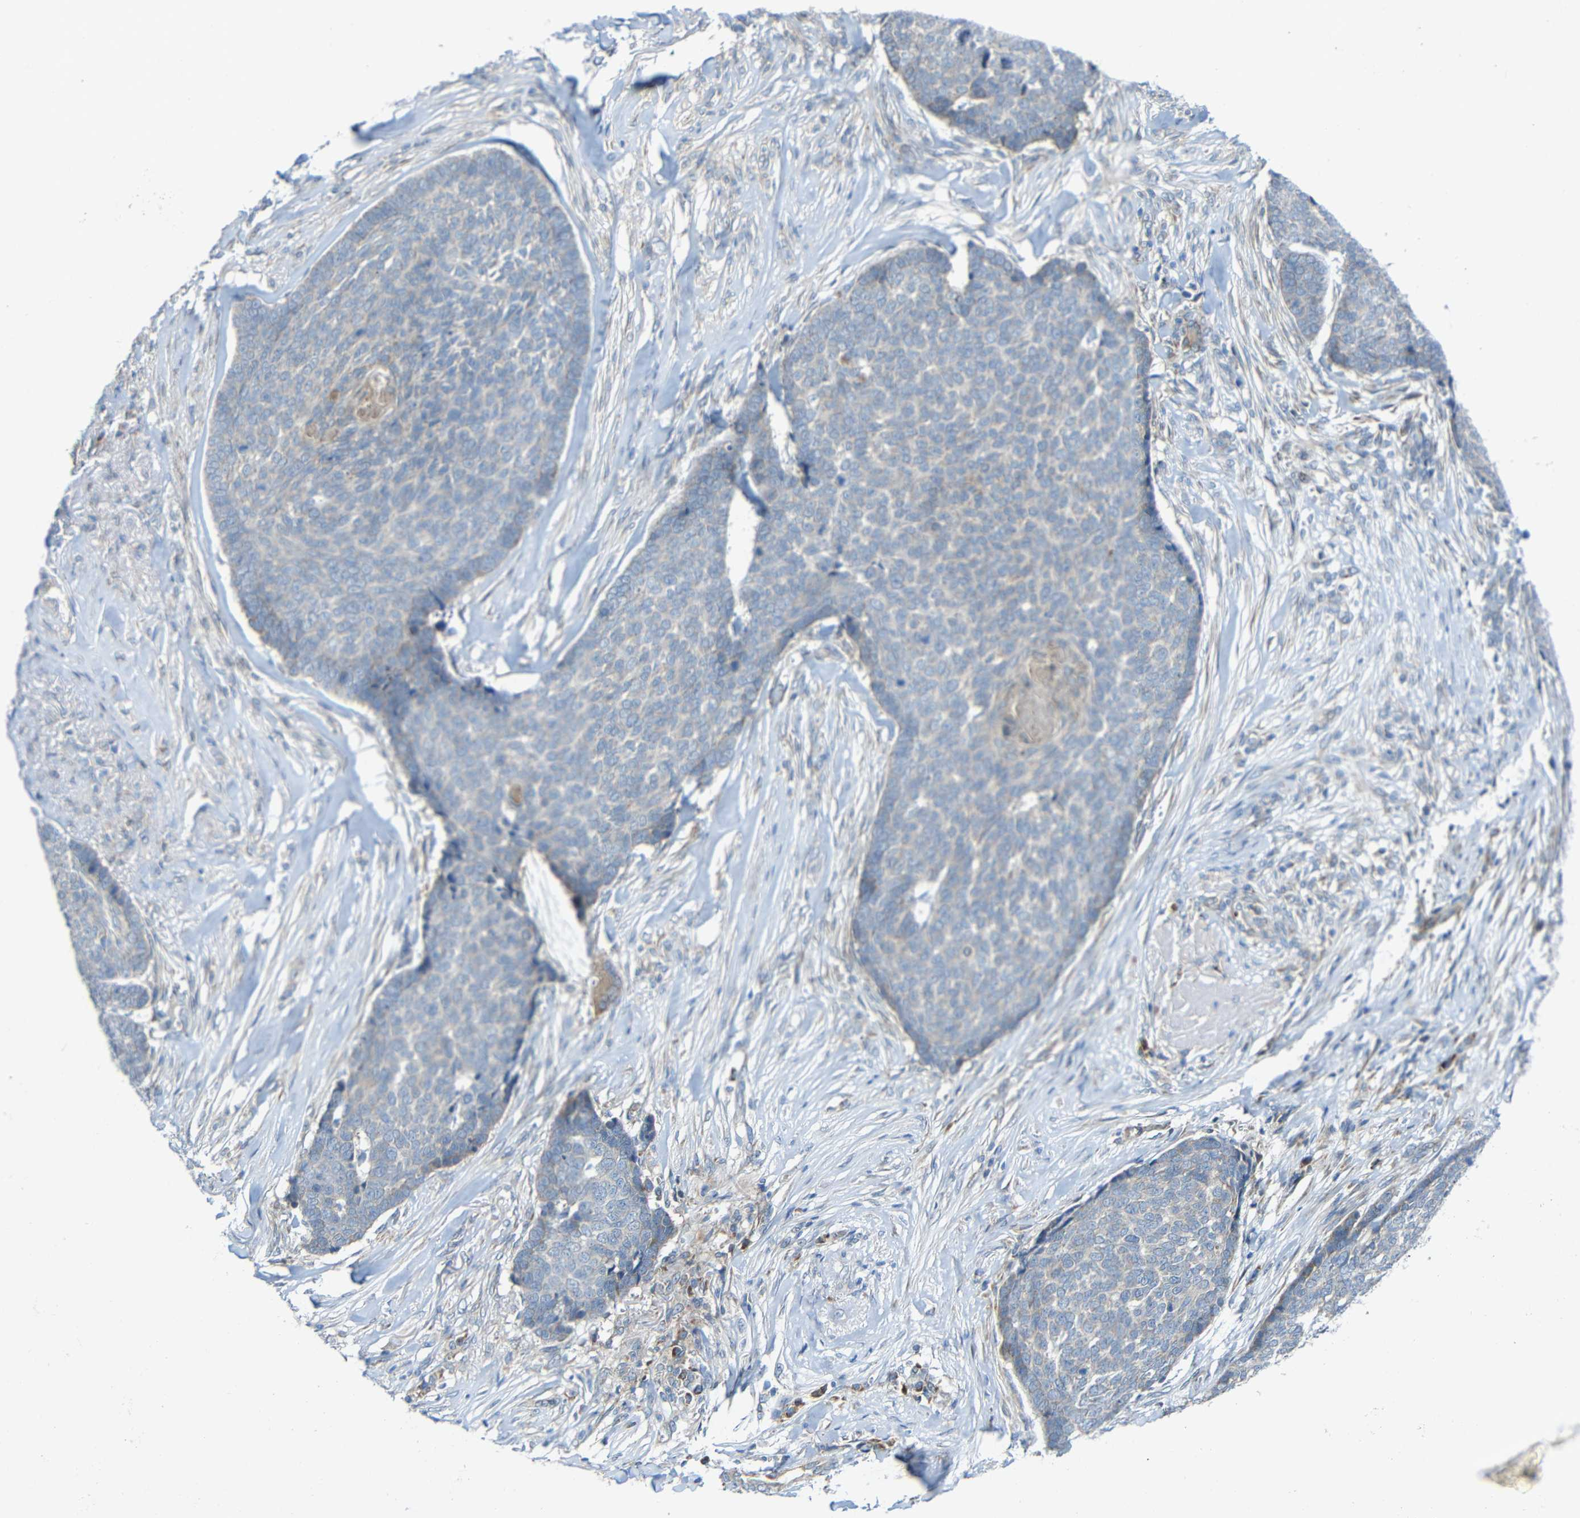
{"staining": {"intensity": "negative", "quantity": "none", "location": "none"}, "tissue": "skin cancer", "cell_type": "Tumor cells", "image_type": "cancer", "snomed": [{"axis": "morphology", "description": "Basal cell carcinoma"}, {"axis": "topography", "description": "Skin"}], "caption": "A high-resolution image shows immunohistochemistry (IHC) staining of skin basal cell carcinoma, which displays no significant positivity in tumor cells. Nuclei are stained in blue.", "gene": "TMEM25", "patient": {"sex": "male", "age": 84}}